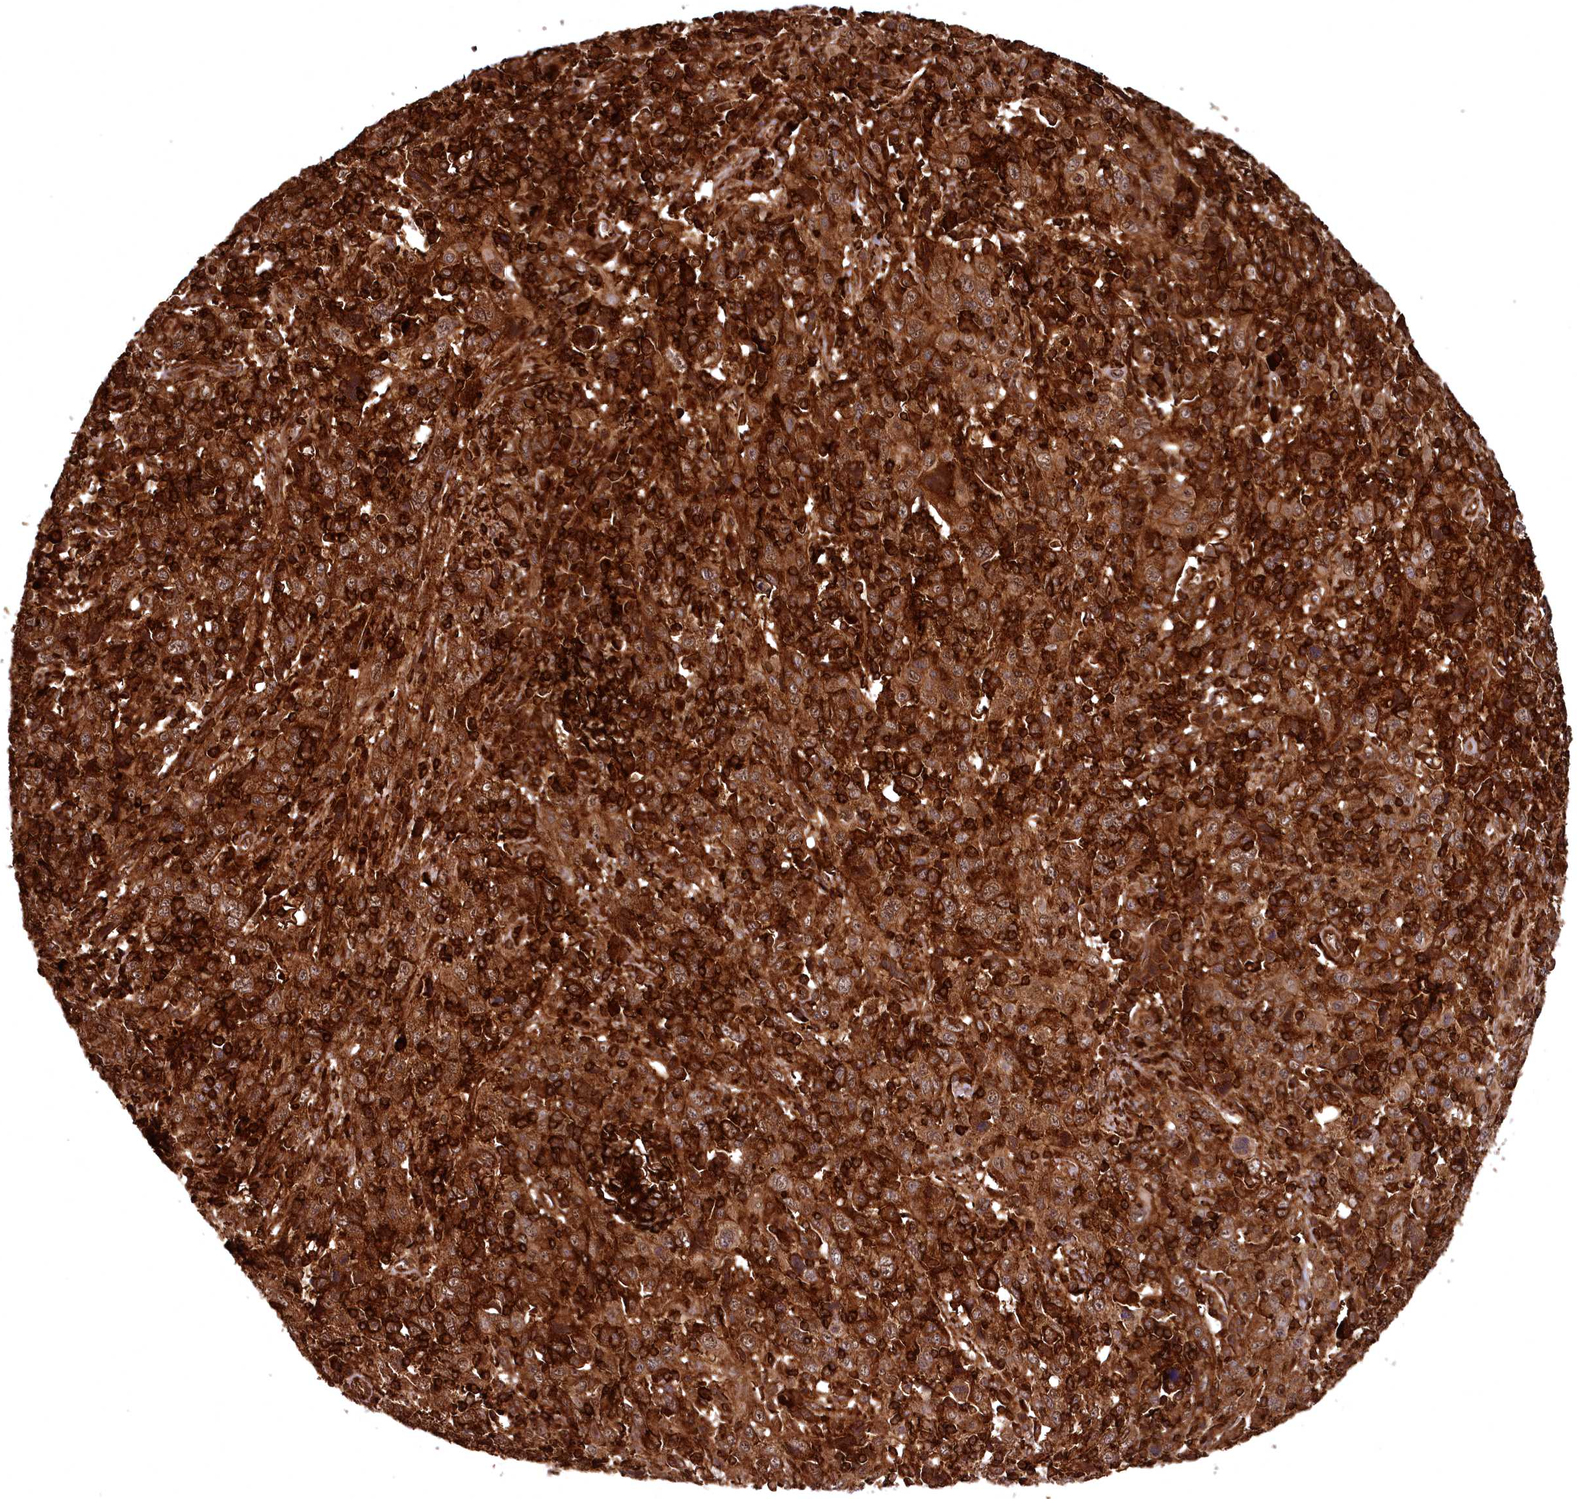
{"staining": {"intensity": "moderate", "quantity": ">75%", "location": "cytoplasmic/membranous"}, "tissue": "cervical cancer", "cell_type": "Tumor cells", "image_type": "cancer", "snomed": [{"axis": "morphology", "description": "Squamous cell carcinoma, NOS"}, {"axis": "topography", "description": "Cervix"}], "caption": "Moderate cytoplasmic/membranous staining for a protein is seen in about >75% of tumor cells of squamous cell carcinoma (cervical) using immunohistochemistry (IHC).", "gene": "STUB1", "patient": {"sex": "female", "age": 46}}